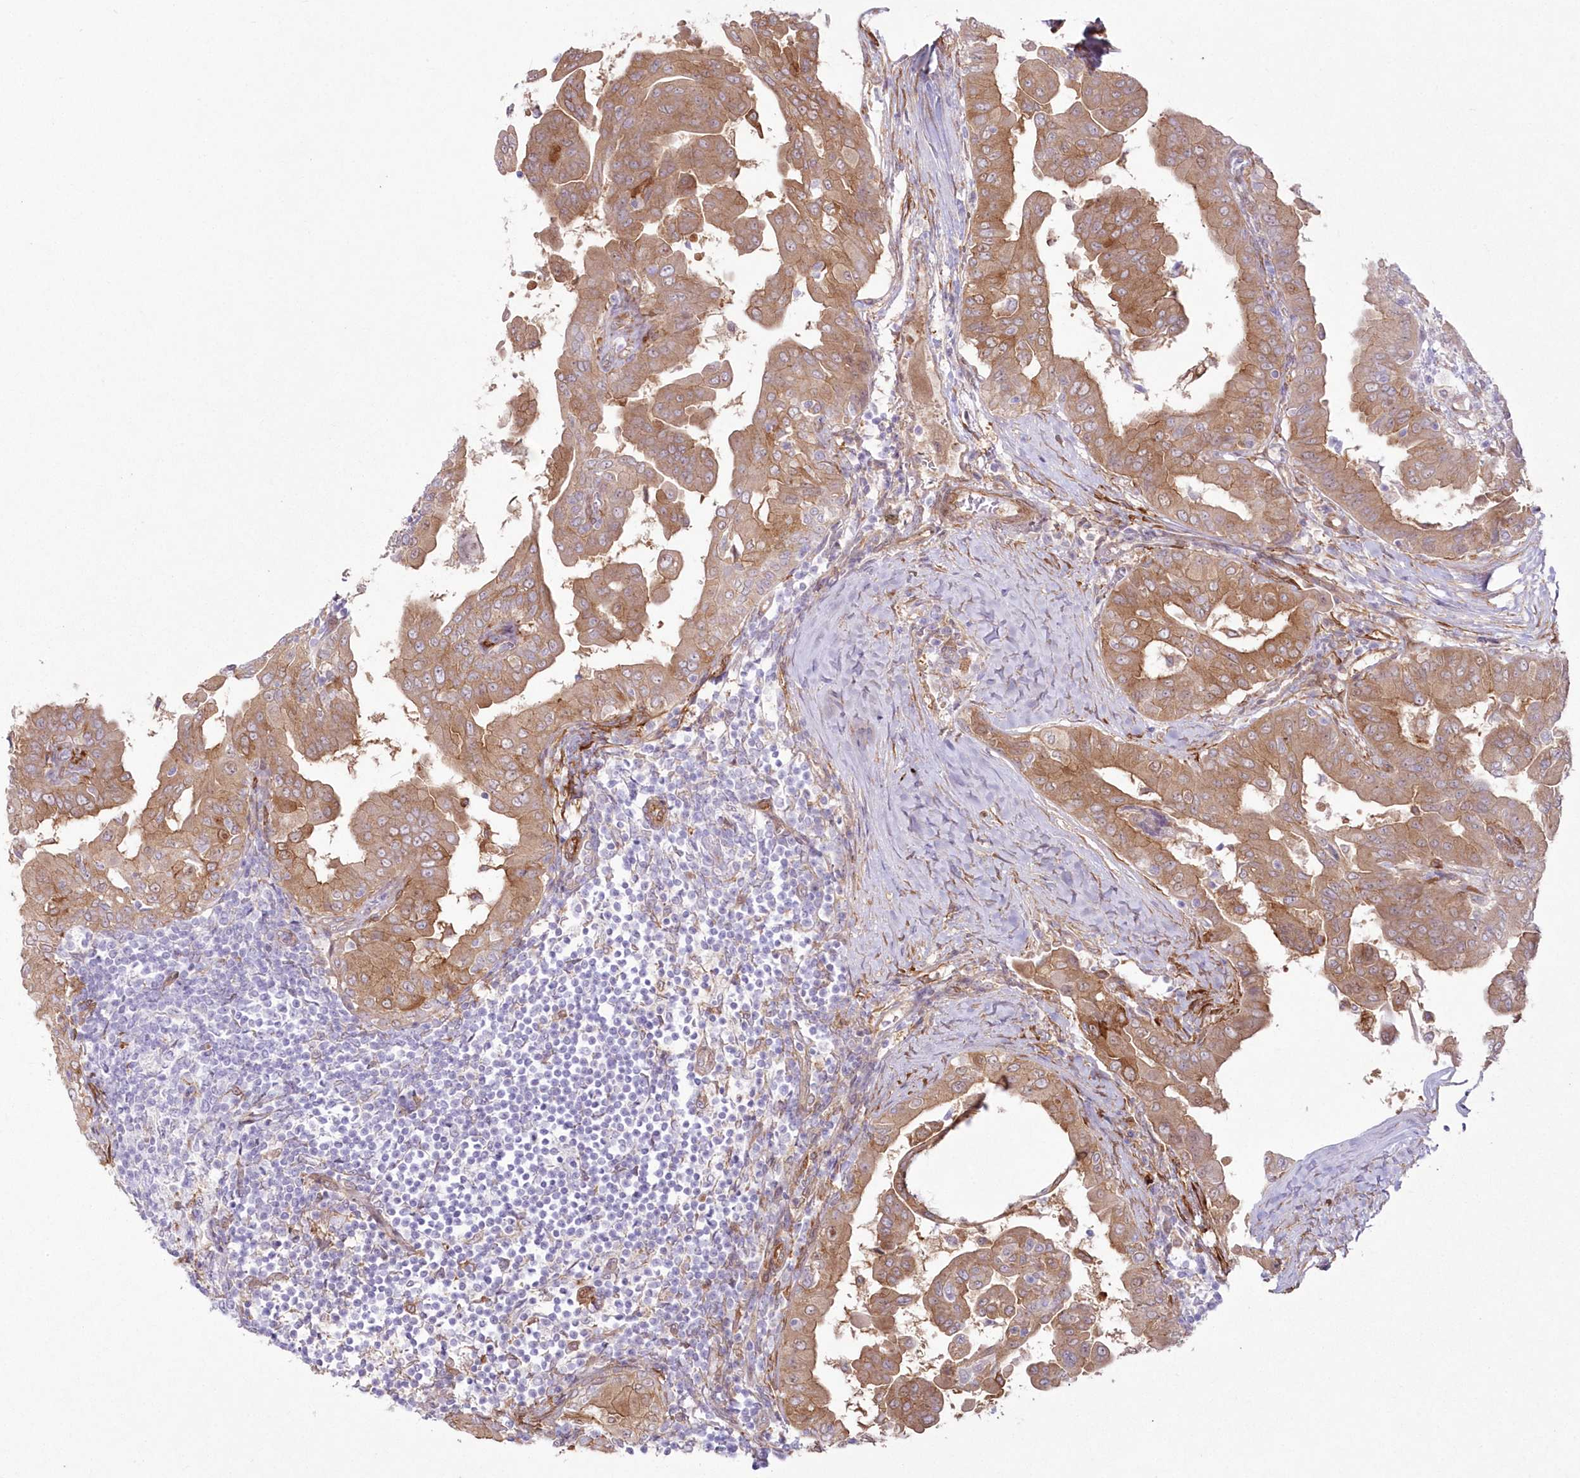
{"staining": {"intensity": "moderate", "quantity": ">75%", "location": "cytoplasmic/membranous"}, "tissue": "thyroid cancer", "cell_type": "Tumor cells", "image_type": "cancer", "snomed": [{"axis": "morphology", "description": "Papillary adenocarcinoma, NOS"}, {"axis": "topography", "description": "Thyroid gland"}], "caption": "The photomicrograph reveals immunohistochemical staining of thyroid cancer (papillary adenocarcinoma). There is moderate cytoplasmic/membranous expression is seen in approximately >75% of tumor cells. (DAB = brown stain, brightfield microscopy at high magnification).", "gene": "SH3PXD2B", "patient": {"sex": "male", "age": 33}}